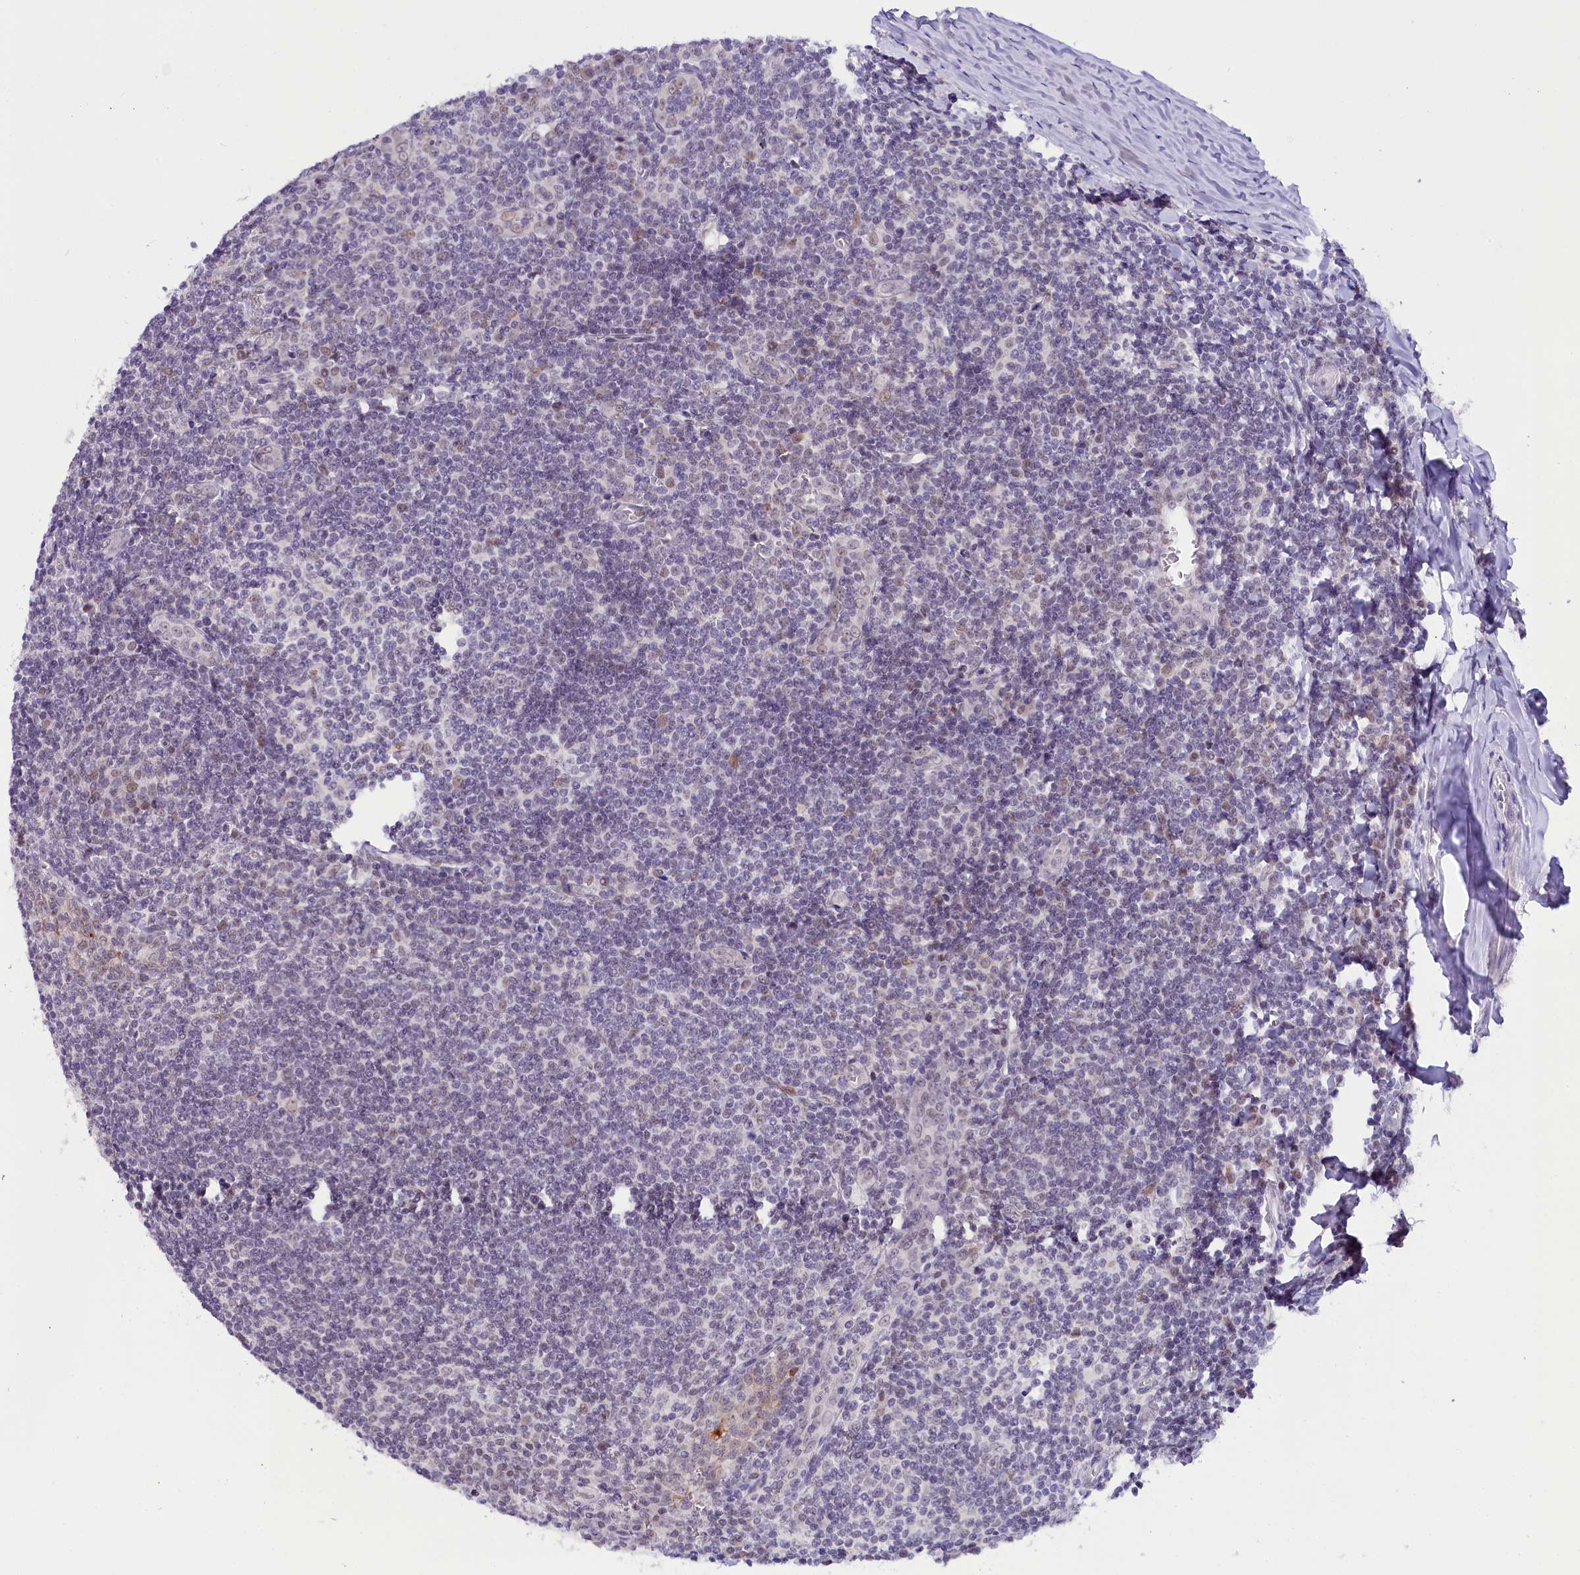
{"staining": {"intensity": "negative", "quantity": "none", "location": "none"}, "tissue": "tonsil", "cell_type": "Germinal center cells", "image_type": "normal", "snomed": [{"axis": "morphology", "description": "Normal tissue, NOS"}, {"axis": "topography", "description": "Tonsil"}], "caption": "The photomicrograph shows no staining of germinal center cells in unremarkable tonsil.", "gene": "OSGEP", "patient": {"sex": "male", "age": 27}}